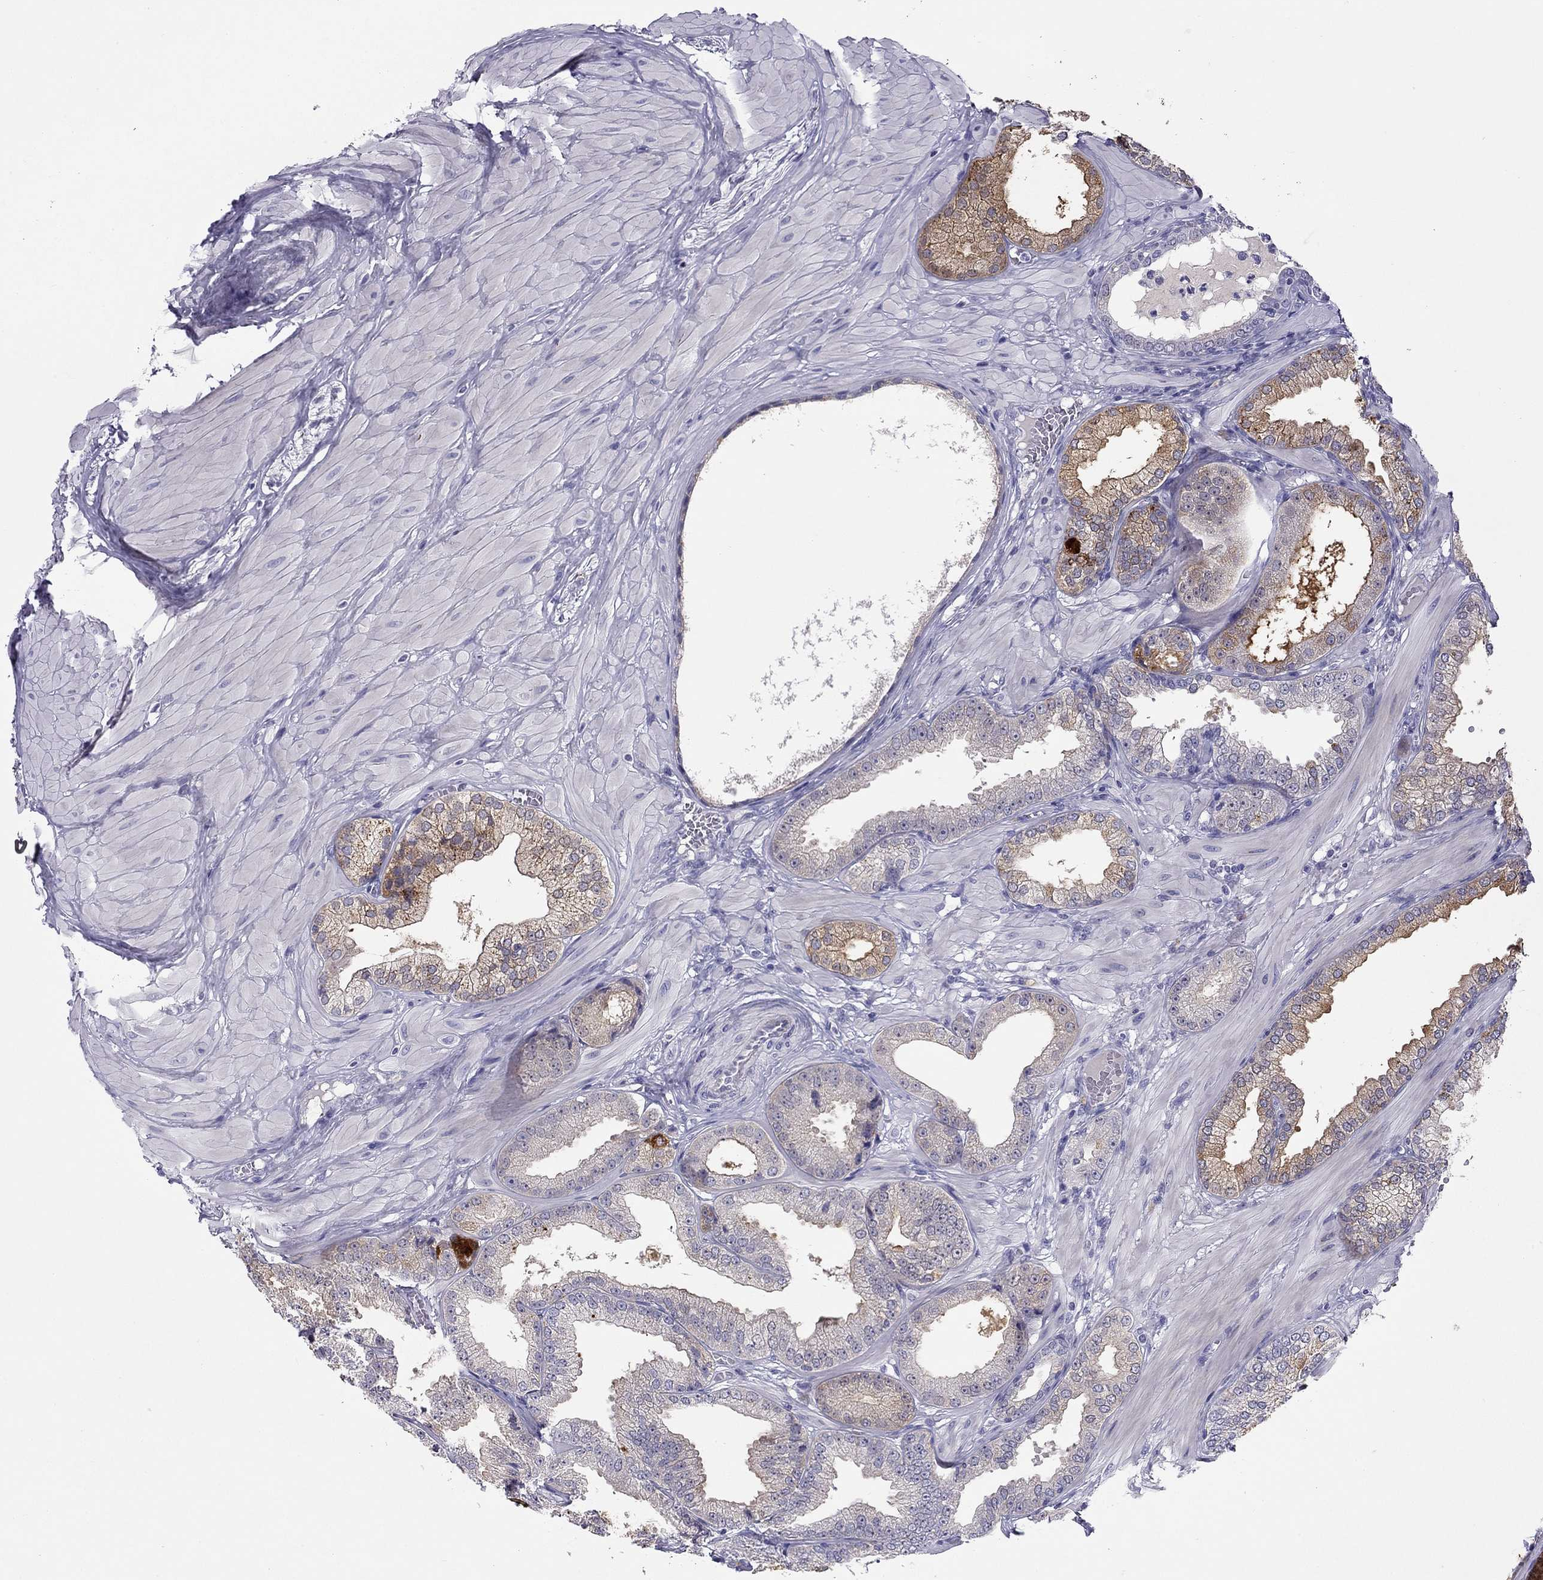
{"staining": {"intensity": "moderate", "quantity": "<25%", "location": "cytoplasmic/membranous"}, "tissue": "prostate cancer", "cell_type": "Tumor cells", "image_type": "cancer", "snomed": [{"axis": "morphology", "description": "Adenocarcinoma, Low grade"}, {"axis": "topography", "description": "Prostate"}], "caption": "A low amount of moderate cytoplasmic/membranous positivity is seen in approximately <25% of tumor cells in prostate low-grade adenocarcinoma tissue. (DAB IHC, brown staining for protein, blue staining for nuclei).", "gene": "CPNE4", "patient": {"sex": "male", "age": 55}}